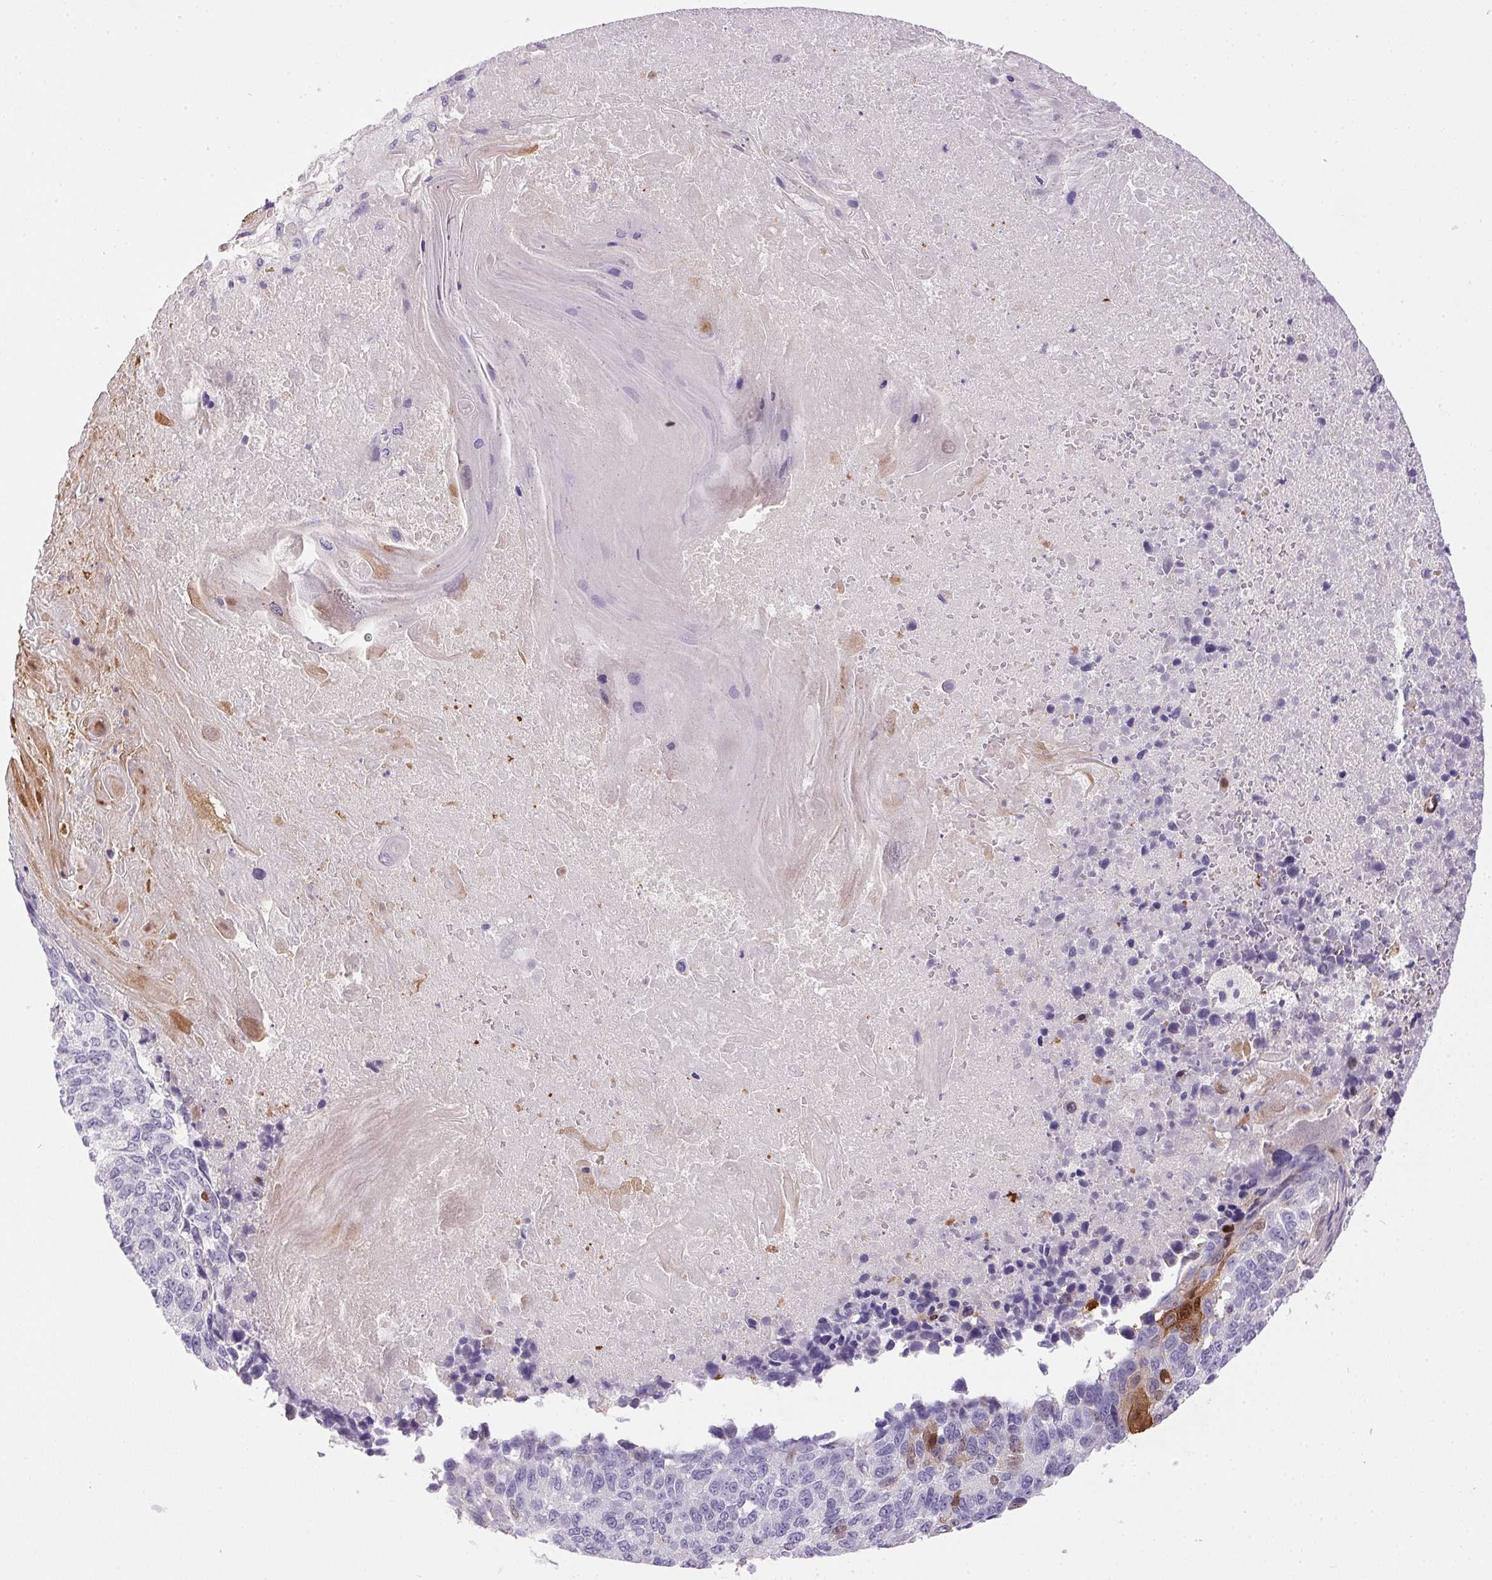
{"staining": {"intensity": "strong", "quantity": "<25%", "location": "cytoplasmic/membranous,nuclear"}, "tissue": "lung cancer", "cell_type": "Tumor cells", "image_type": "cancer", "snomed": [{"axis": "morphology", "description": "Squamous cell carcinoma, NOS"}, {"axis": "topography", "description": "Lung"}], "caption": "Immunohistochemistry (IHC) photomicrograph of lung cancer stained for a protein (brown), which reveals medium levels of strong cytoplasmic/membranous and nuclear positivity in approximately <25% of tumor cells.", "gene": "S100A2", "patient": {"sex": "male", "age": 73}}